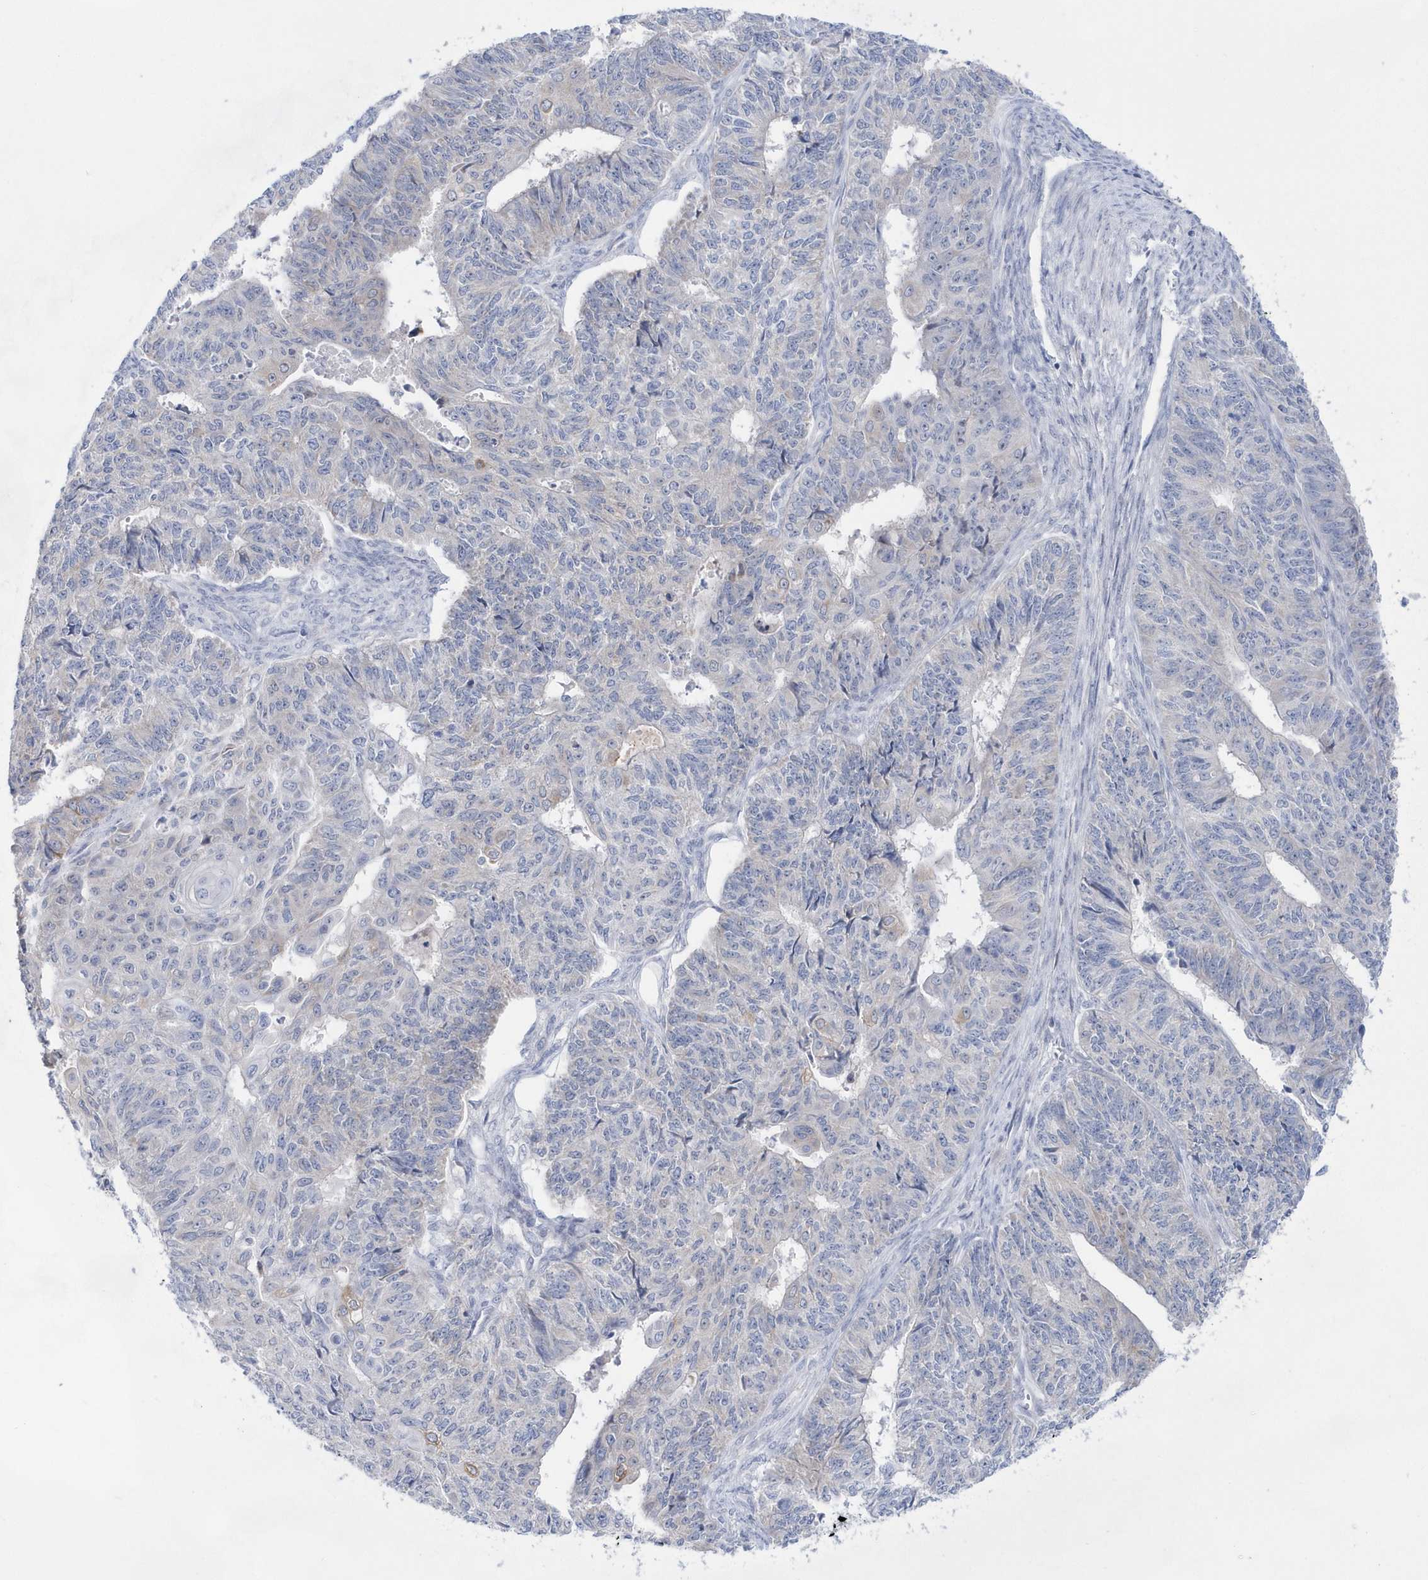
{"staining": {"intensity": "negative", "quantity": "none", "location": "none"}, "tissue": "endometrial cancer", "cell_type": "Tumor cells", "image_type": "cancer", "snomed": [{"axis": "morphology", "description": "Adenocarcinoma, NOS"}, {"axis": "topography", "description": "Endometrium"}], "caption": "Histopathology image shows no significant protein expression in tumor cells of endometrial cancer.", "gene": "BDH2", "patient": {"sex": "female", "age": 32}}